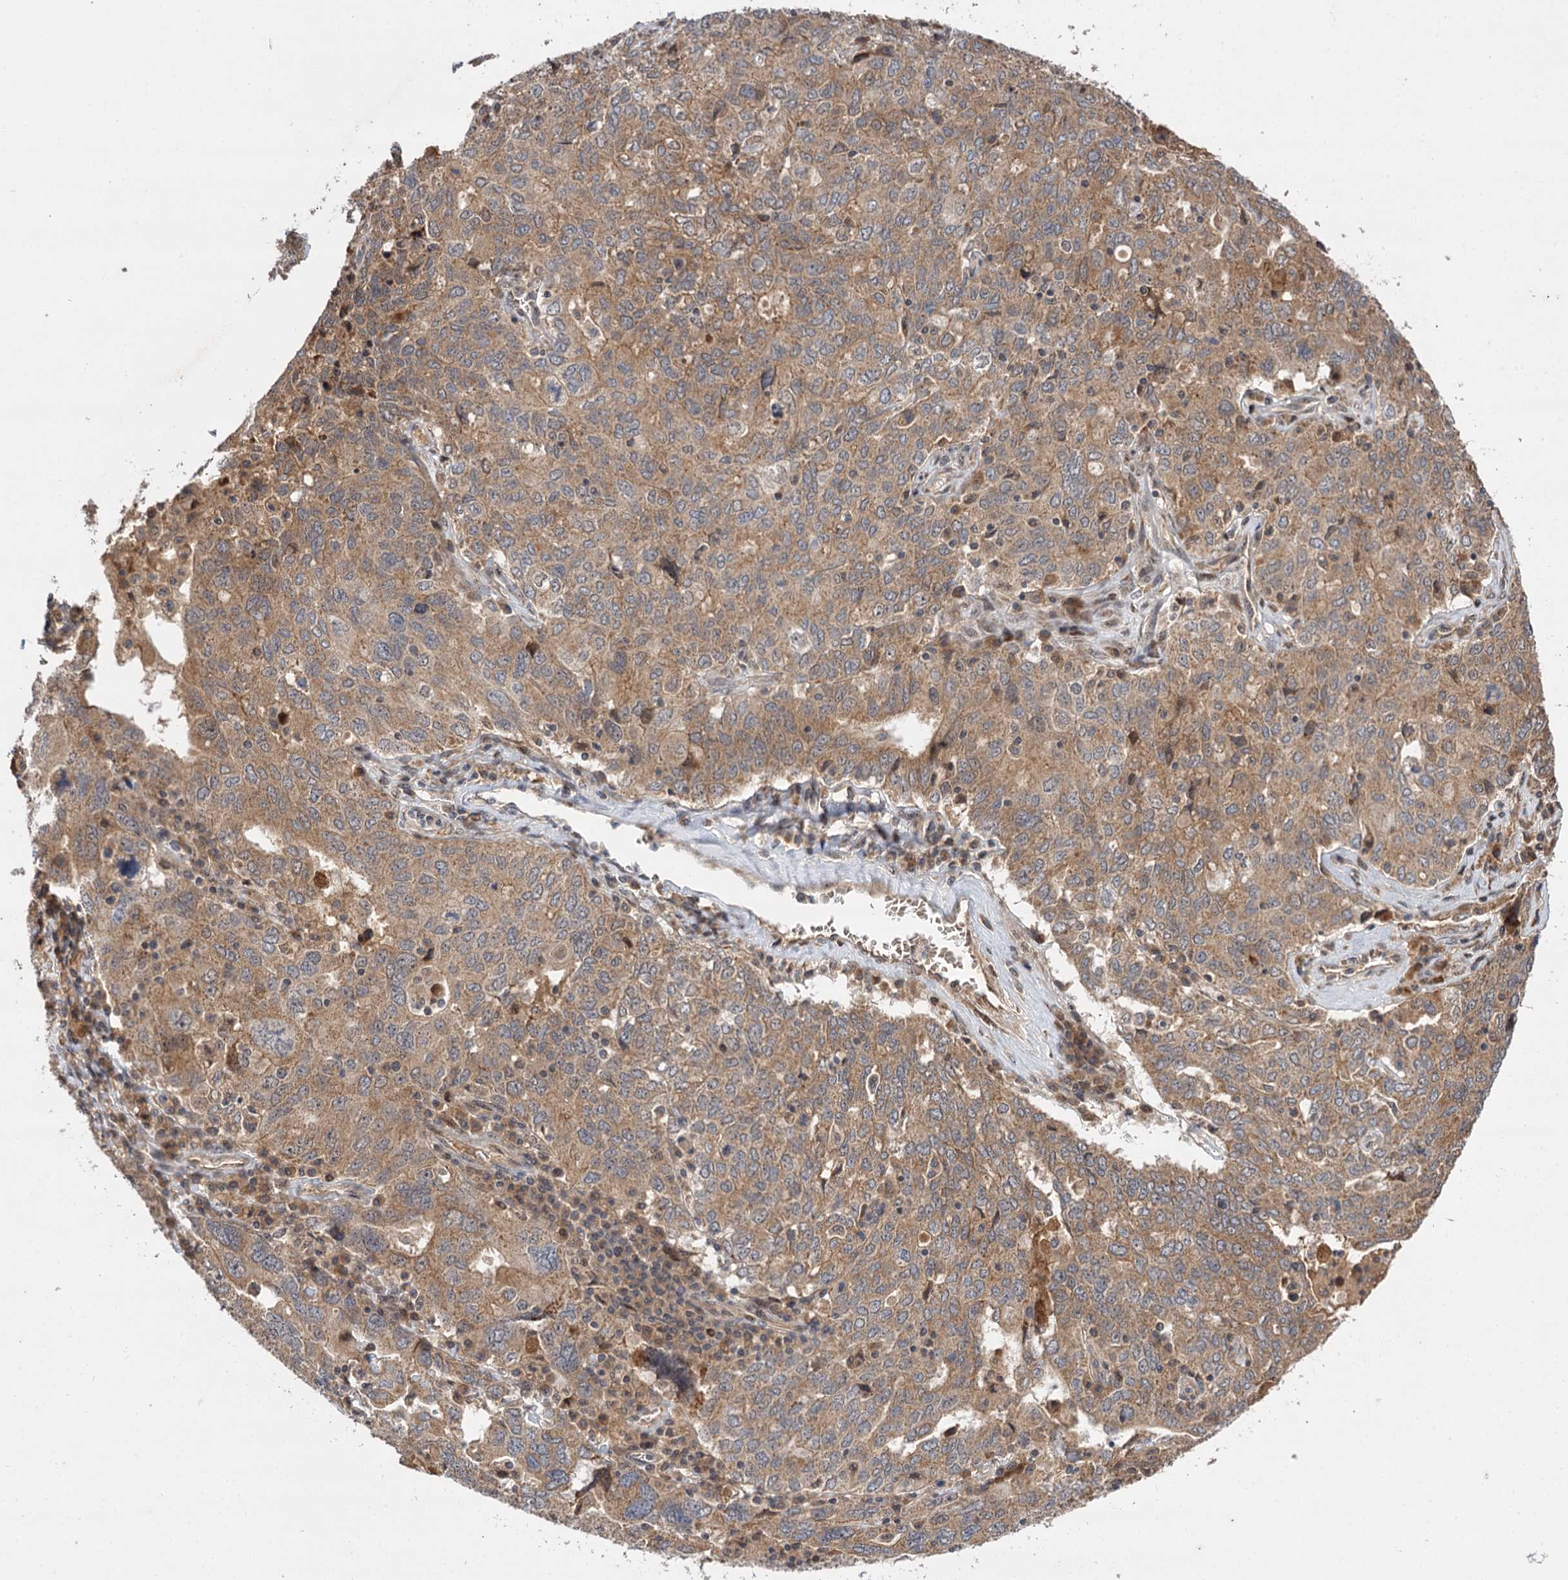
{"staining": {"intensity": "moderate", "quantity": ">75%", "location": "cytoplasmic/membranous"}, "tissue": "ovarian cancer", "cell_type": "Tumor cells", "image_type": "cancer", "snomed": [{"axis": "morphology", "description": "Carcinoma, endometroid"}, {"axis": "topography", "description": "Ovary"}], "caption": "Ovarian endometroid carcinoma stained with DAB (3,3'-diaminobenzidine) IHC reveals medium levels of moderate cytoplasmic/membranous staining in approximately >75% of tumor cells.", "gene": "FBXW8", "patient": {"sex": "female", "age": 62}}